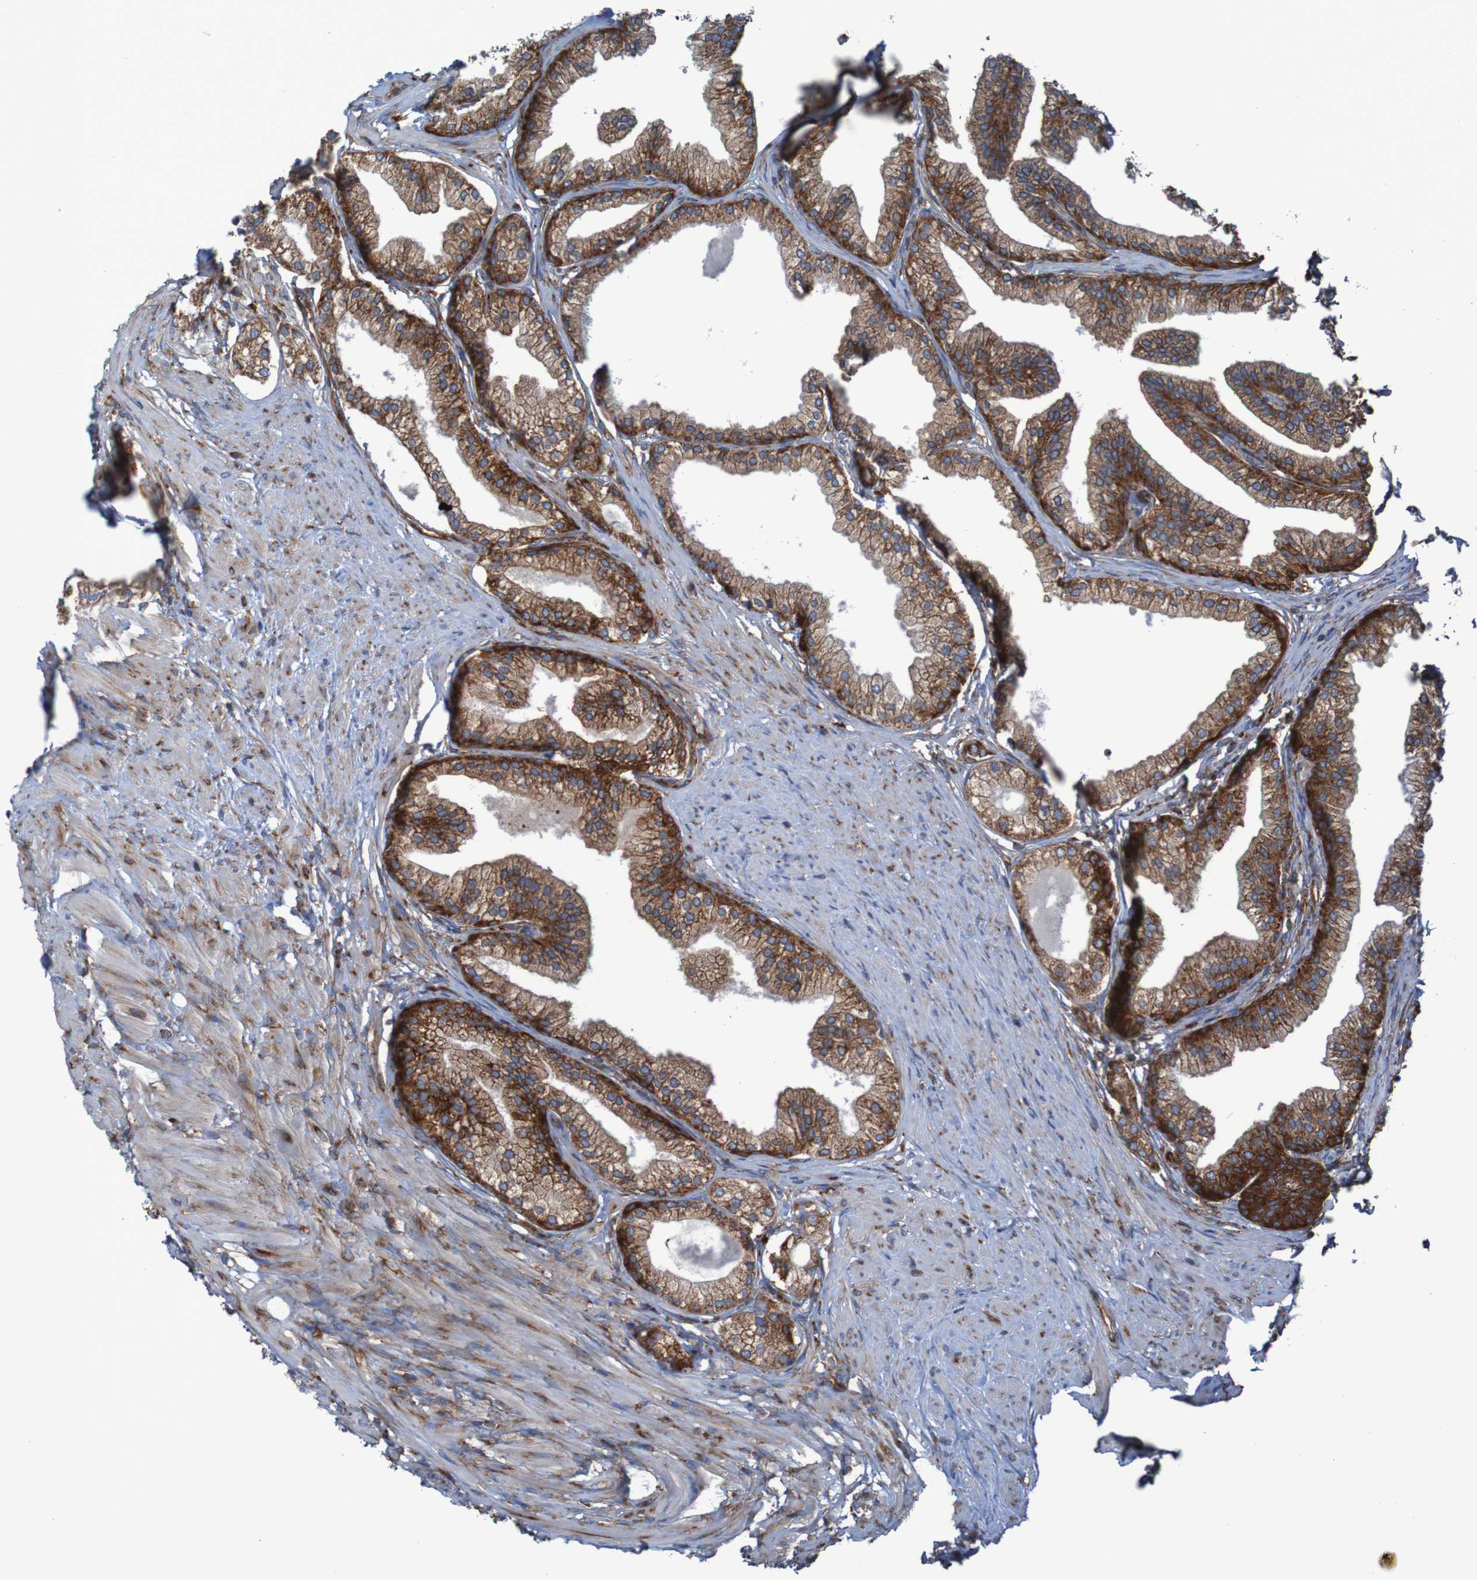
{"staining": {"intensity": "strong", "quantity": ">75%", "location": "cytoplasmic/membranous"}, "tissue": "prostate", "cell_type": "Glandular cells", "image_type": "normal", "snomed": [{"axis": "morphology", "description": "Normal tissue, NOS"}, {"axis": "morphology", "description": "Urothelial carcinoma, Low grade"}, {"axis": "topography", "description": "Urinary bladder"}, {"axis": "topography", "description": "Prostate"}], "caption": "Strong cytoplasmic/membranous expression is seen in approximately >75% of glandular cells in benign prostate.", "gene": "RPL10", "patient": {"sex": "male", "age": 60}}